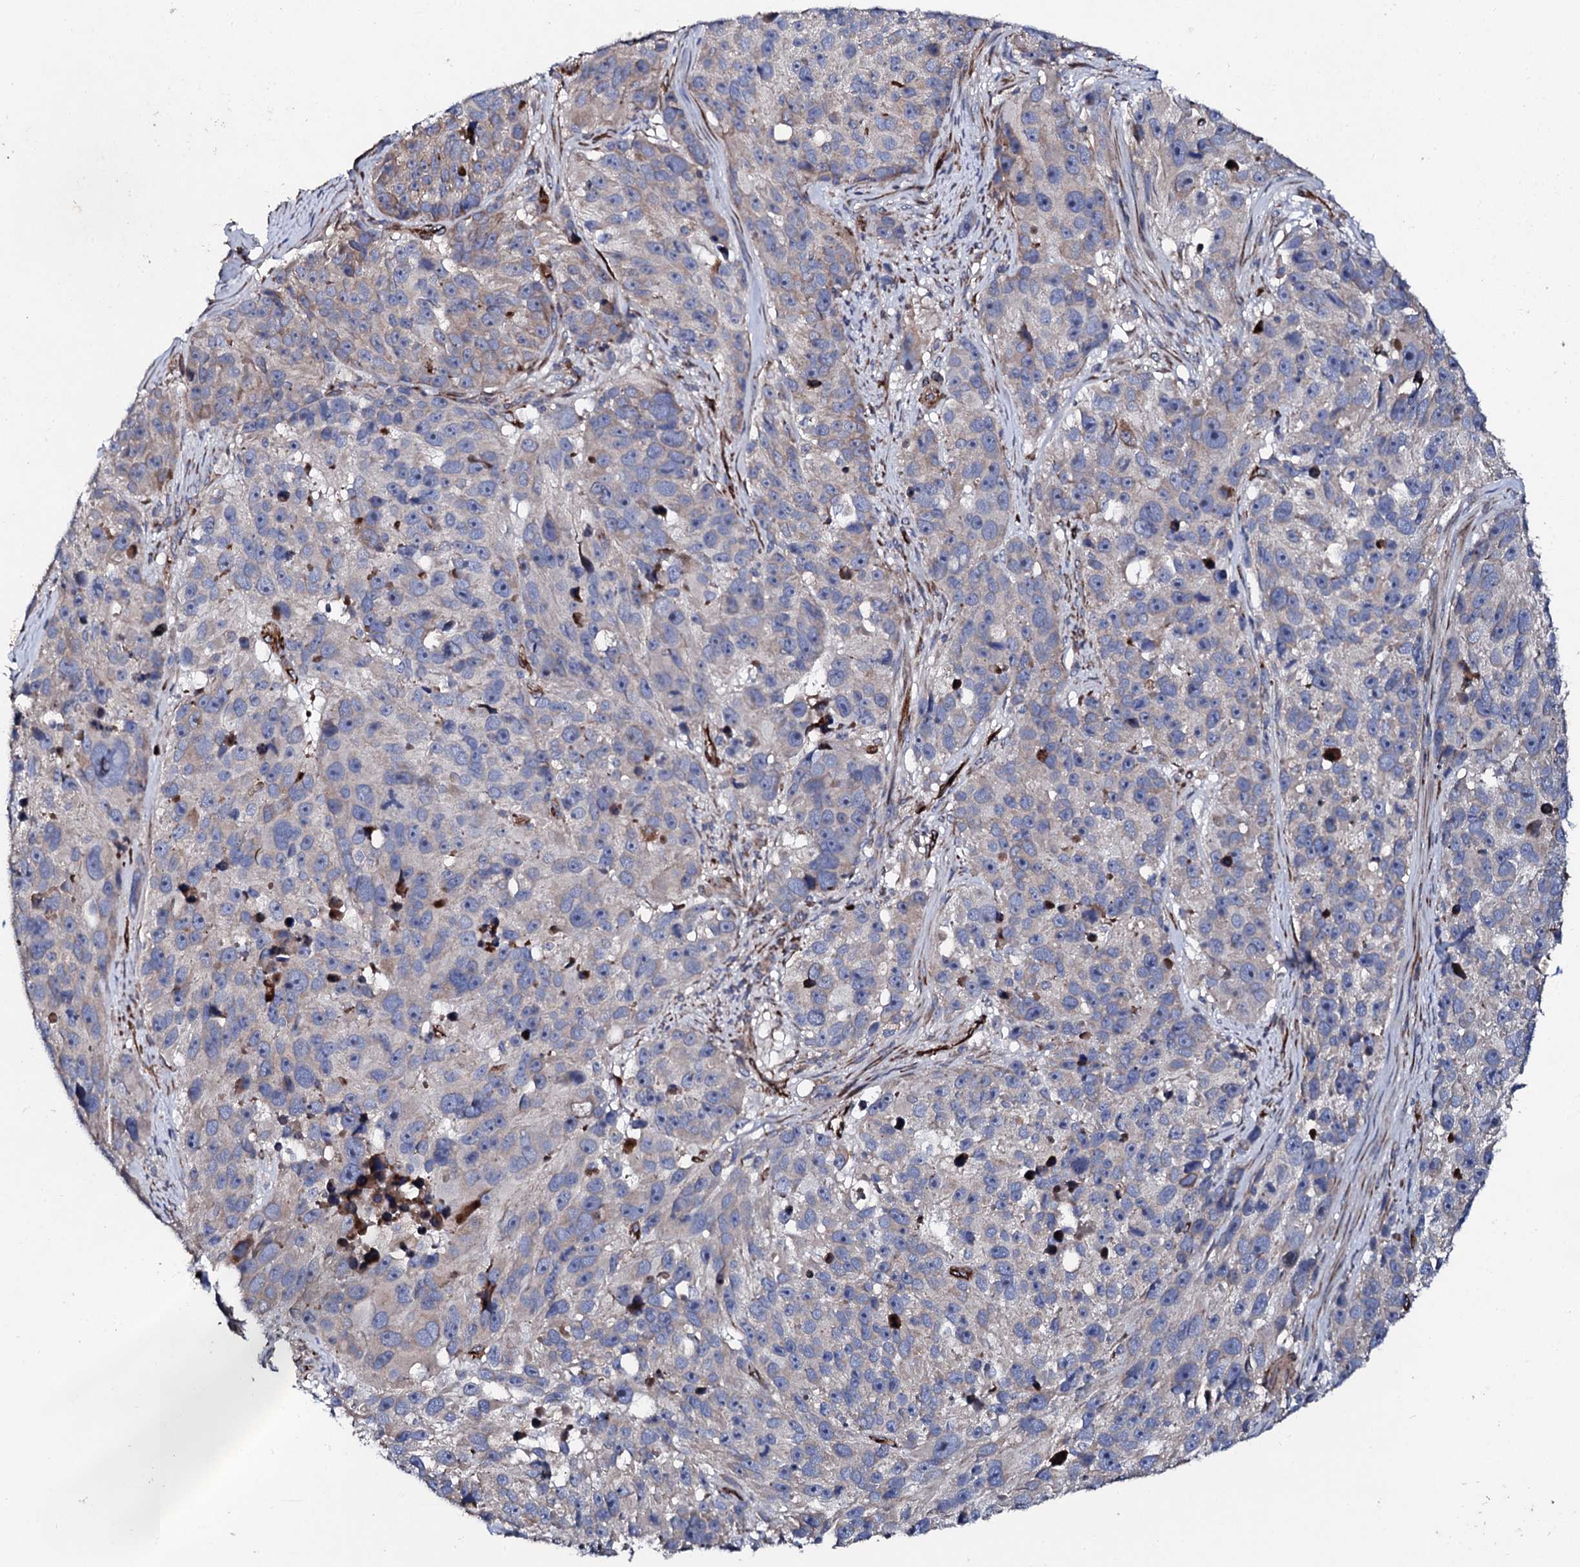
{"staining": {"intensity": "negative", "quantity": "none", "location": "none"}, "tissue": "melanoma", "cell_type": "Tumor cells", "image_type": "cancer", "snomed": [{"axis": "morphology", "description": "Malignant melanoma, NOS"}, {"axis": "topography", "description": "Skin"}], "caption": "Tumor cells show no significant staining in melanoma.", "gene": "DBX1", "patient": {"sex": "male", "age": 84}}